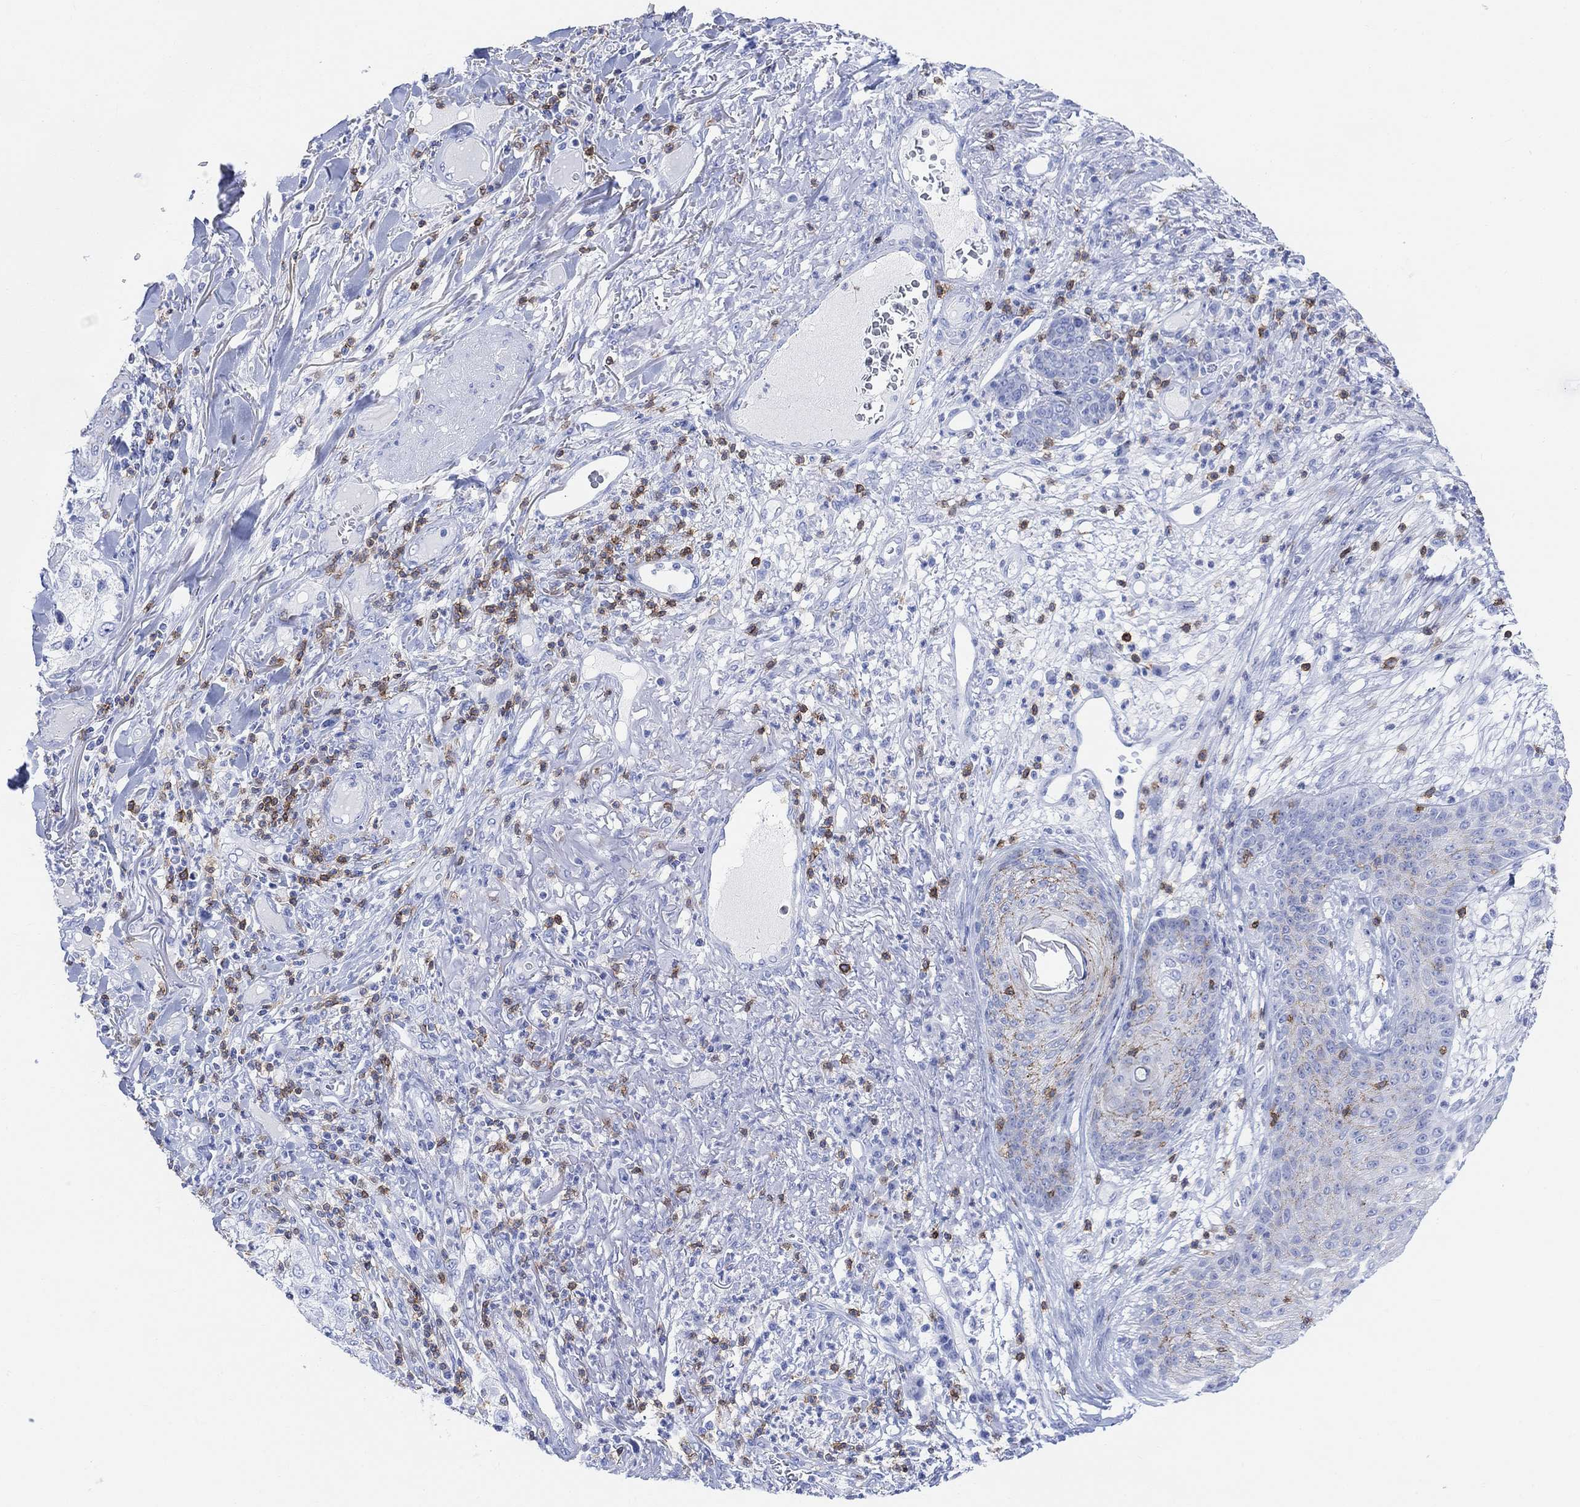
{"staining": {"intensity": "moderate", "quantity": "<25%", "location": "cytoplasmic/membranous"}, "tissue": "skin cancer", "cell_type": "Tumor cells", "image_type": "cancer", "snomed": [{"axis": "morphology", "description": "Squamous cell carcinoma, NOS"}, {"axis": "topography", "description": "Skin"}], "caption": "About <25% of tumor cells in human skin squamous cell carcinoma display moderate cytoplasmic/membranous protein positivity as visualized by brown immunohistochemical staining.", "gene": "GPR65", "patient": {"sex": "male", "age": 82}}